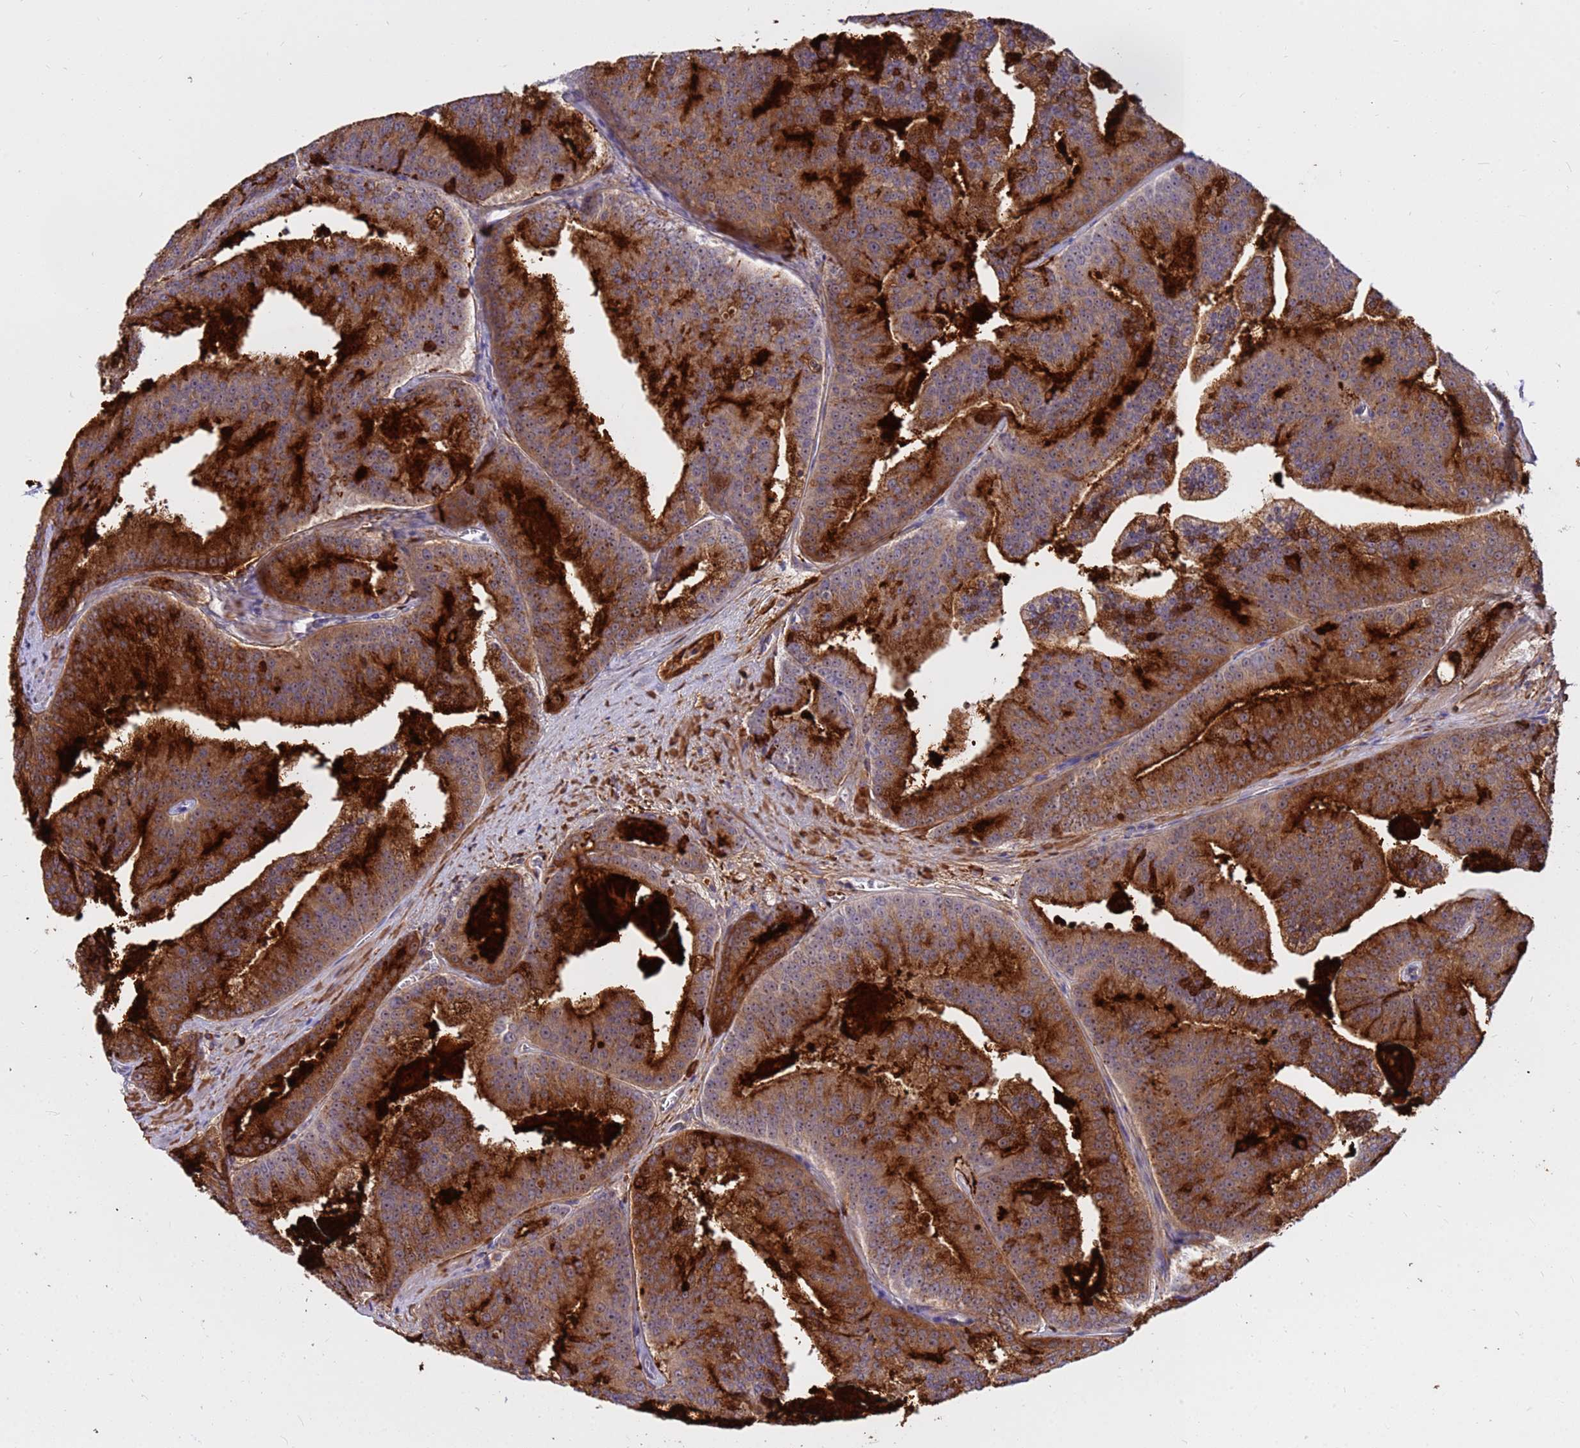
{"staining": {"intensity": "strong", "quantity": ">75%", "location": "cytoplasmic/membranous,nuclear"}, "tissue": "prostate cancer", "cell_type": "Tumor cells", "image_type": "cancer", "snomed": [{"axis": "morphology", "description": "Adenocarcinoma, High grade"}, {"axis": "topography", "description": "Prostate"}], "caption": "The photomicrograph exhibits staining of prostate cancer, revealing strong cytoplasmic/membranous and nuclear protein positivity (brown color) within tumor cells. The staining was performed using DAB, with brown indicating positive protein expression. Nuclei are stained blue with hematoxylin.", "gene": "DMRTC2", "patient": {"sex": "male", "age": 61}}